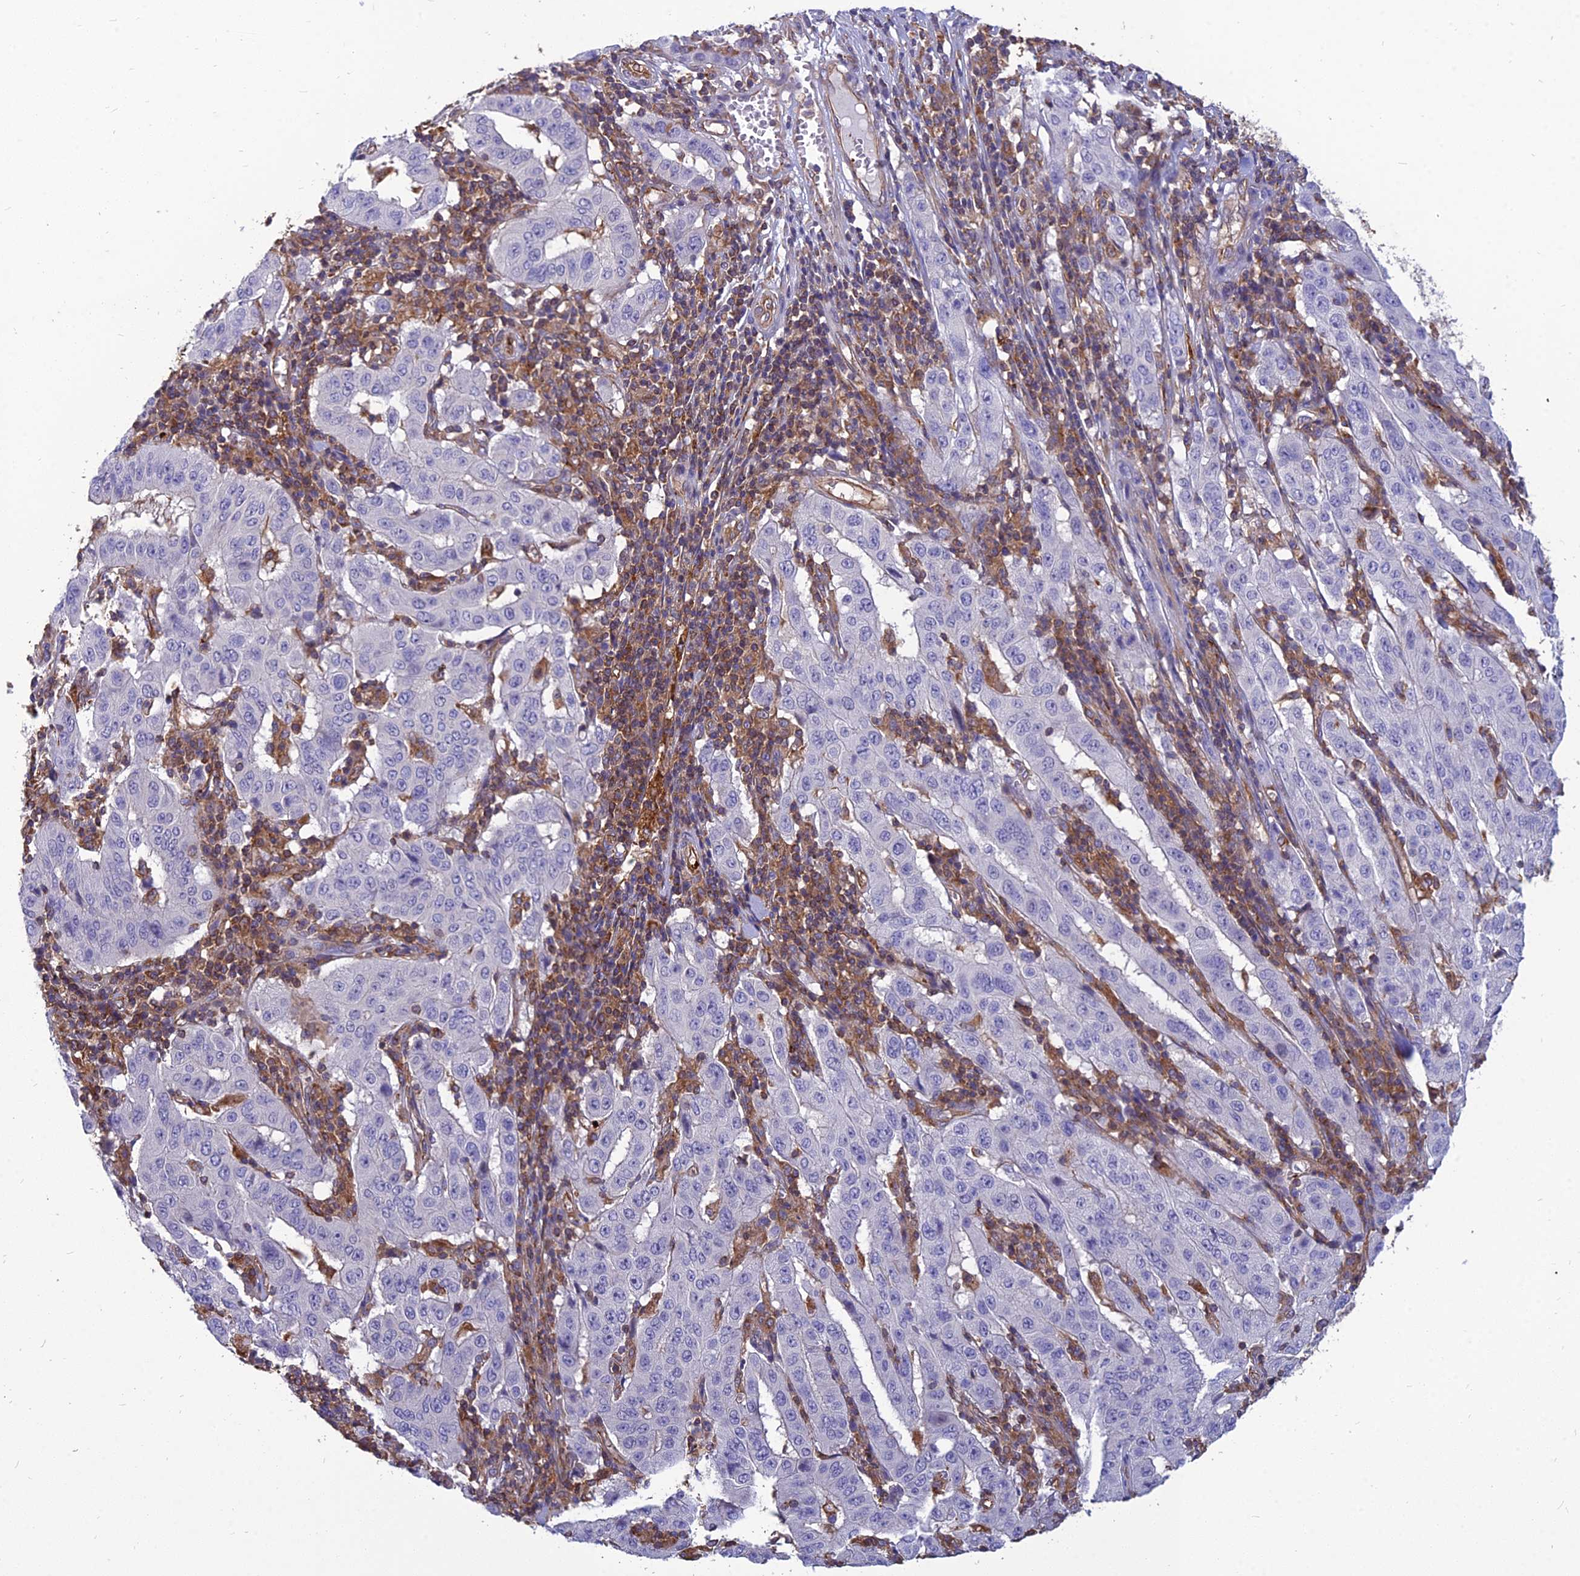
{"staining": {"intensity": "negative", "quantity": "none", "location": "none"}, "tissue": "pancreatic cancer", "cell_type": "Tumor cells", "image_type": "cancer", "snomed": [{"axis": "morphology", "description": "Adenocarcinoma, NOS"}, {"axis": "topography", "description": "Pancreas"}], "caption": "This image is of pancreatic adenocarcinoma stained with IHC to label a protein in brown with the nuclei are counter-stained blue. There is no expression in tumor cells. (Brightfield microscopy of DAB (3,3'-diaminobenzidine) immunohistochemistry (IHC) at high magnification).", "gene": "PSMD11", "patient": {"sex": "male", "age": 63}}